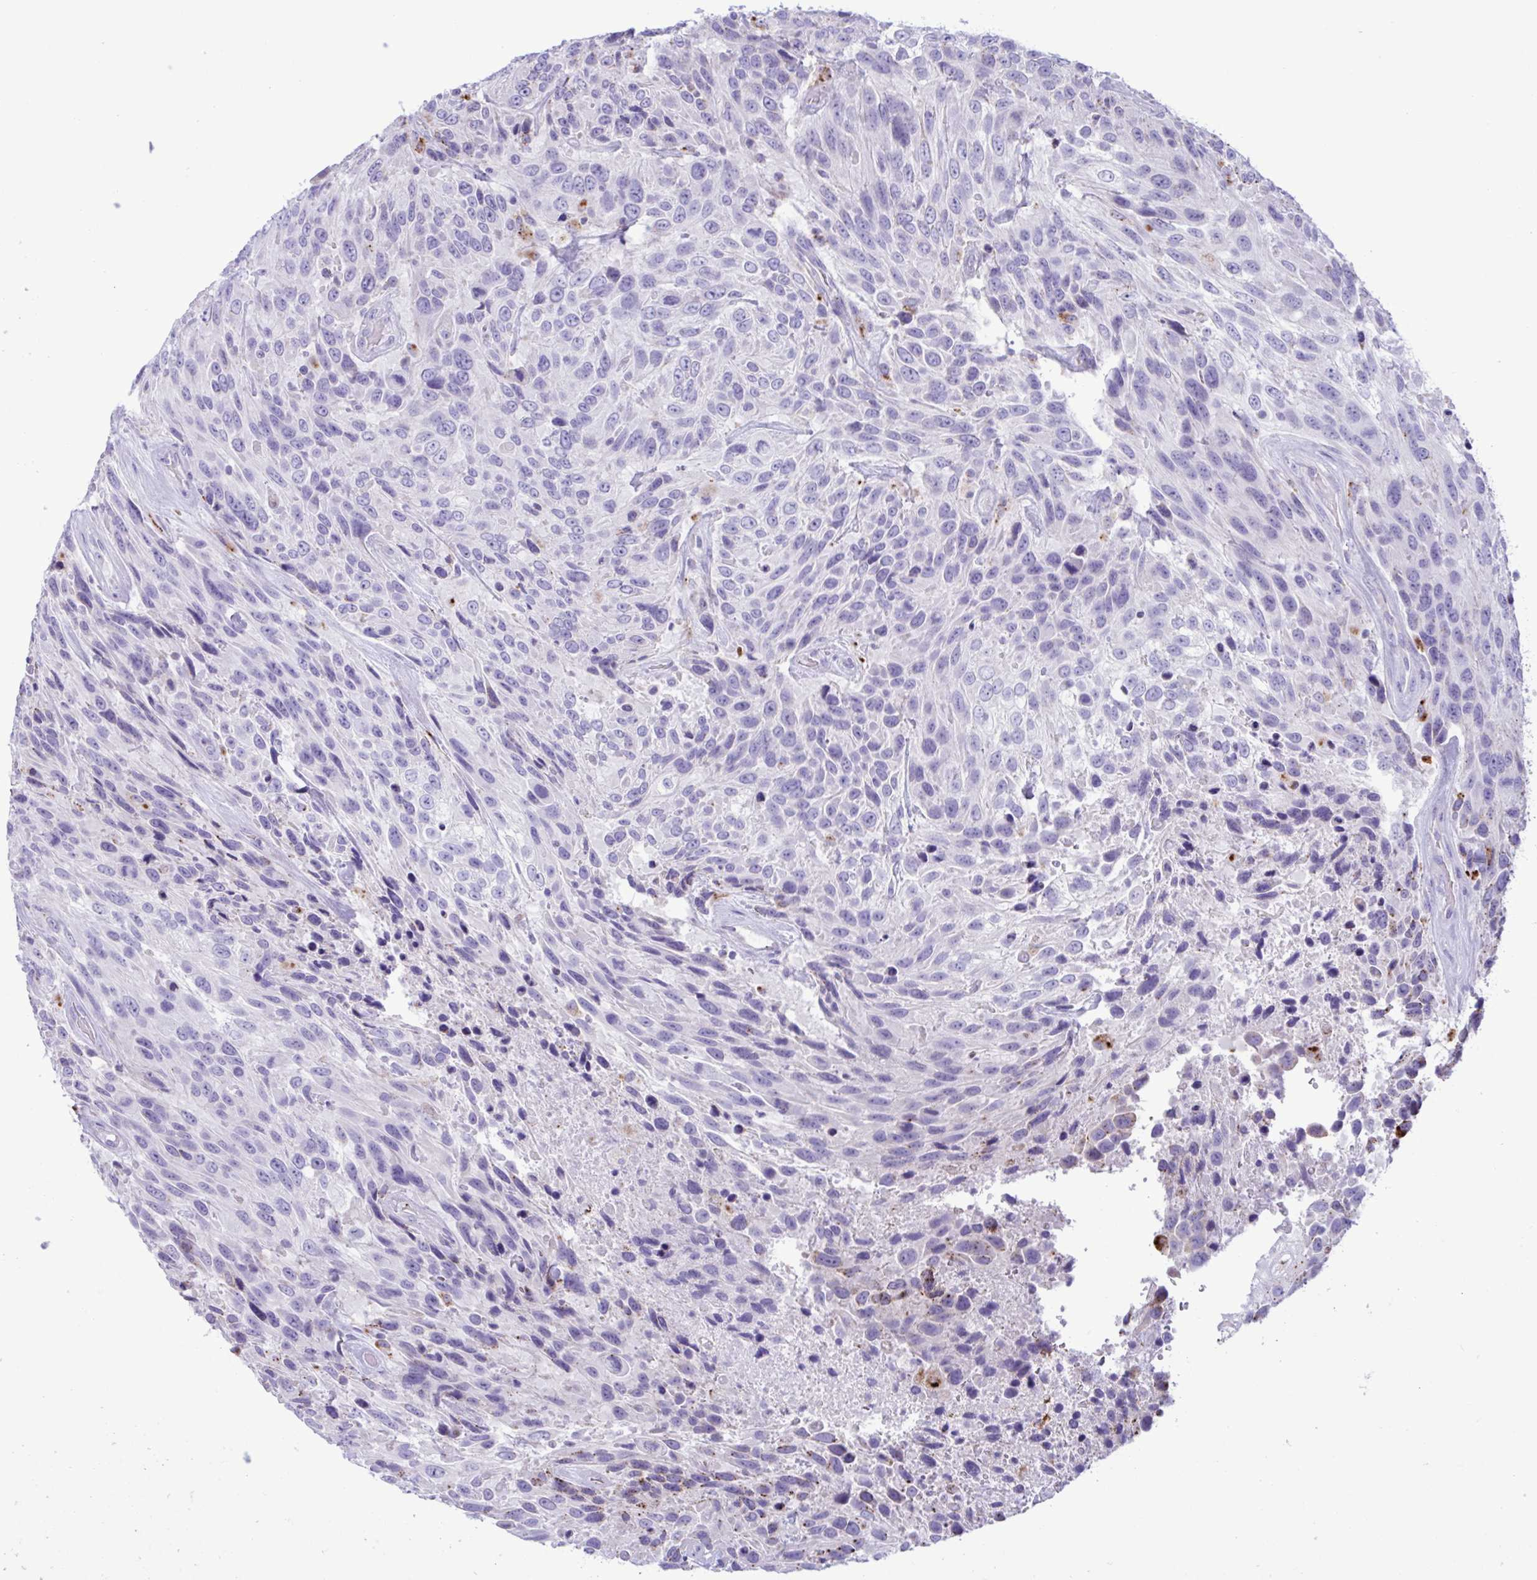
{"staining": {"intensity": "negative", "quantity": "none", "location": "none"}, "tissue": "urothelial cancer", "cell_type": "Tumor cells", "image_type": "cancer", "snomed": [{"axis": "morphology", "description": "Urothelial carcinoma, High grade"}, {"axis": "topography", "description": "Urinary bladder"}], "caption": "Protein analysis of urothelial cancer displays no significant positivity in tumor cells. (DAB IHC visualized using brightfield microscopy, high magnification).", "gene": "XCL1", "patient": {"sex": "female", "age": 70}}